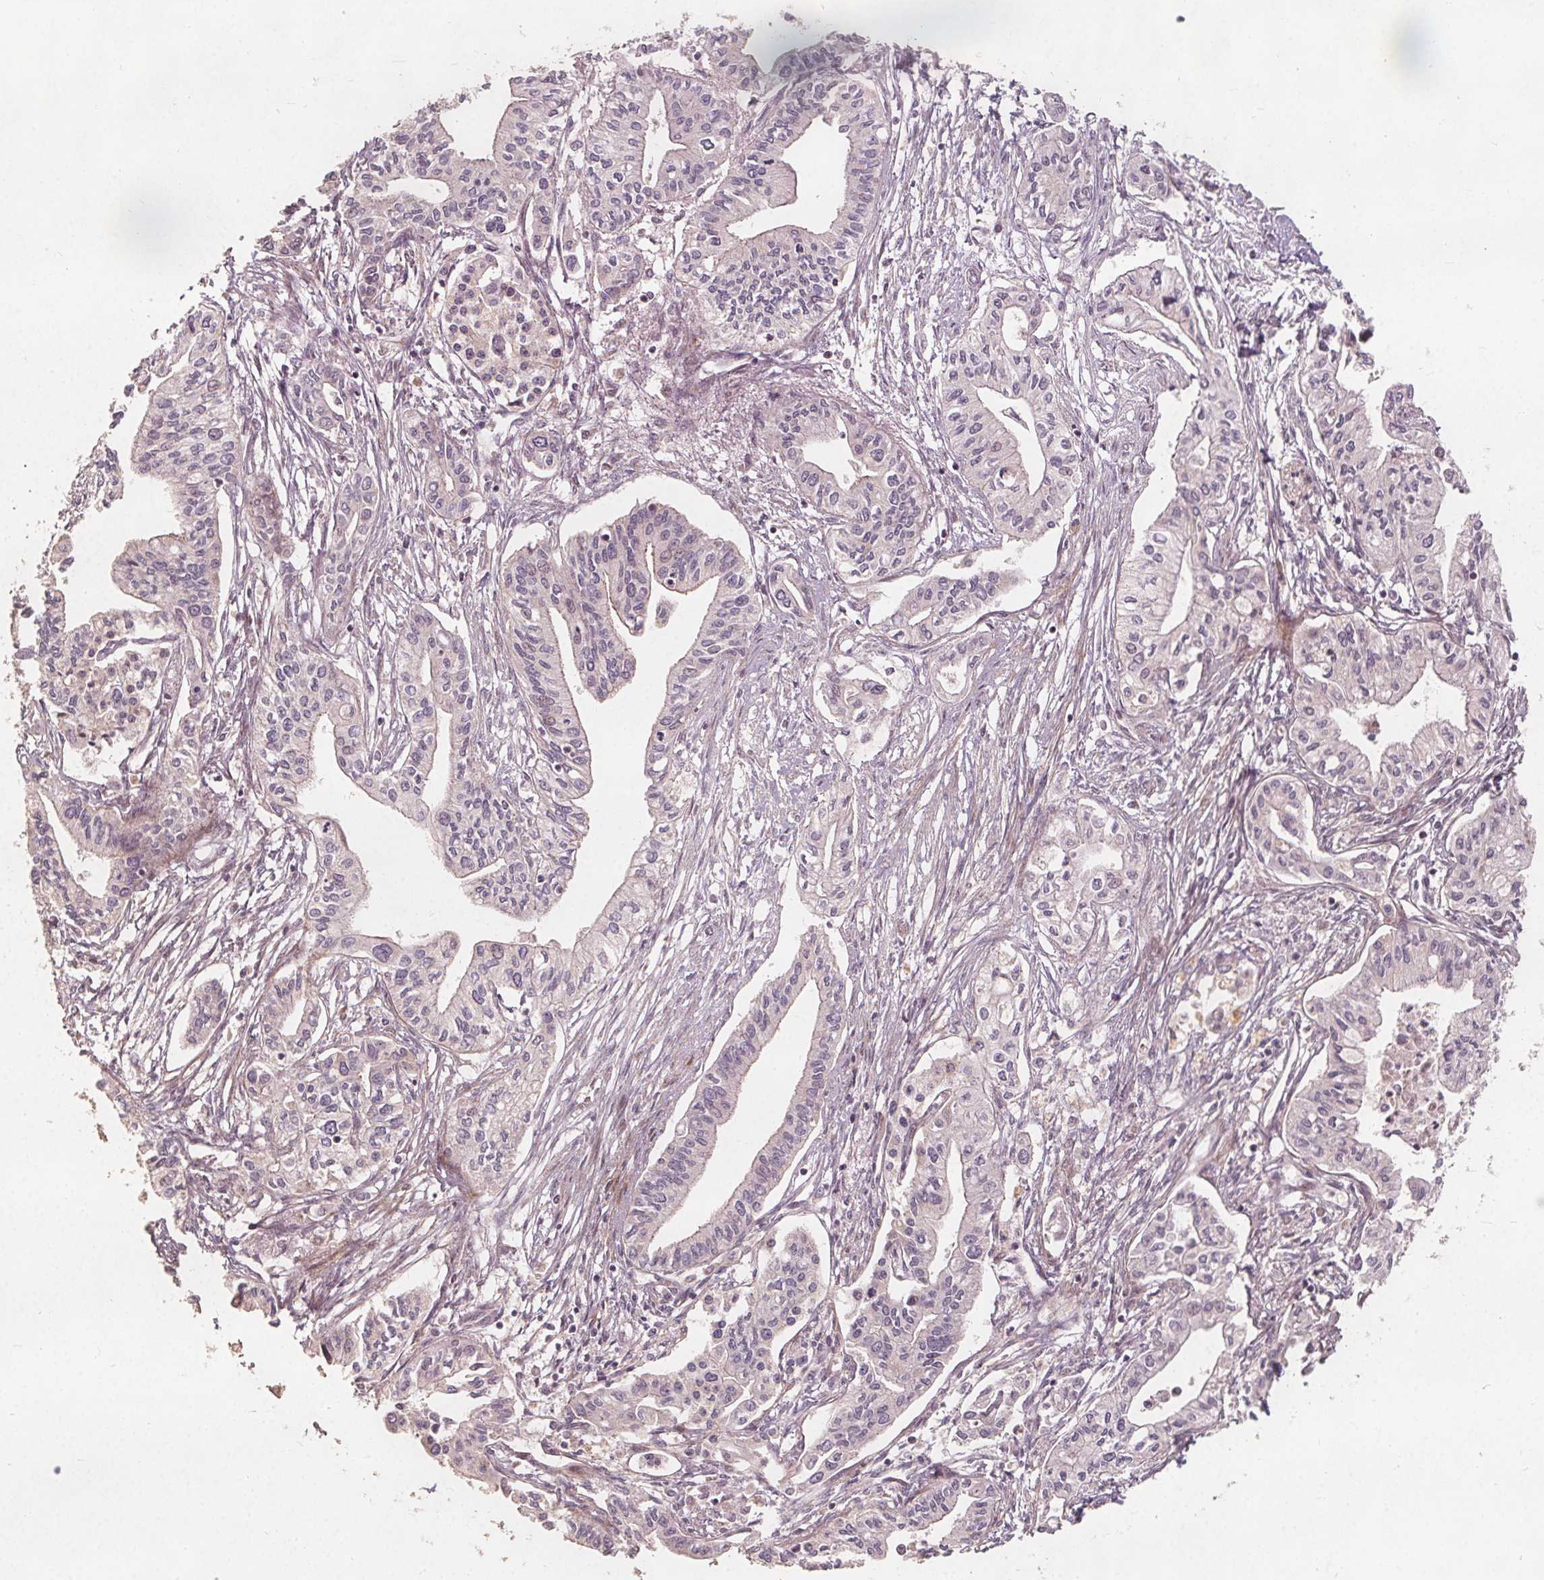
{"staining": {"intensity": "weak", "quantity": "<25%", "location": "cytoplasmic/membranous"}, "tissue": "pancreatic cancer", "cell_type": "Tumor cells", "image_type": "cancer", "snomed": [{"axis": "morphology", "description": "Adenocarcinoma, NOS"}, {"axis": "topography", "description": "Pancreas"}], "caption": "Immunohistochemical staining of human pancreatic adenocarcinoma exhibits no significant staining in tumor cells. (DAB (3,3'-diaminobenzidine) immunohistochemistry, high magnification).", "gene": "PTPRT", "patient": {"sex": "male", "age": 60}}